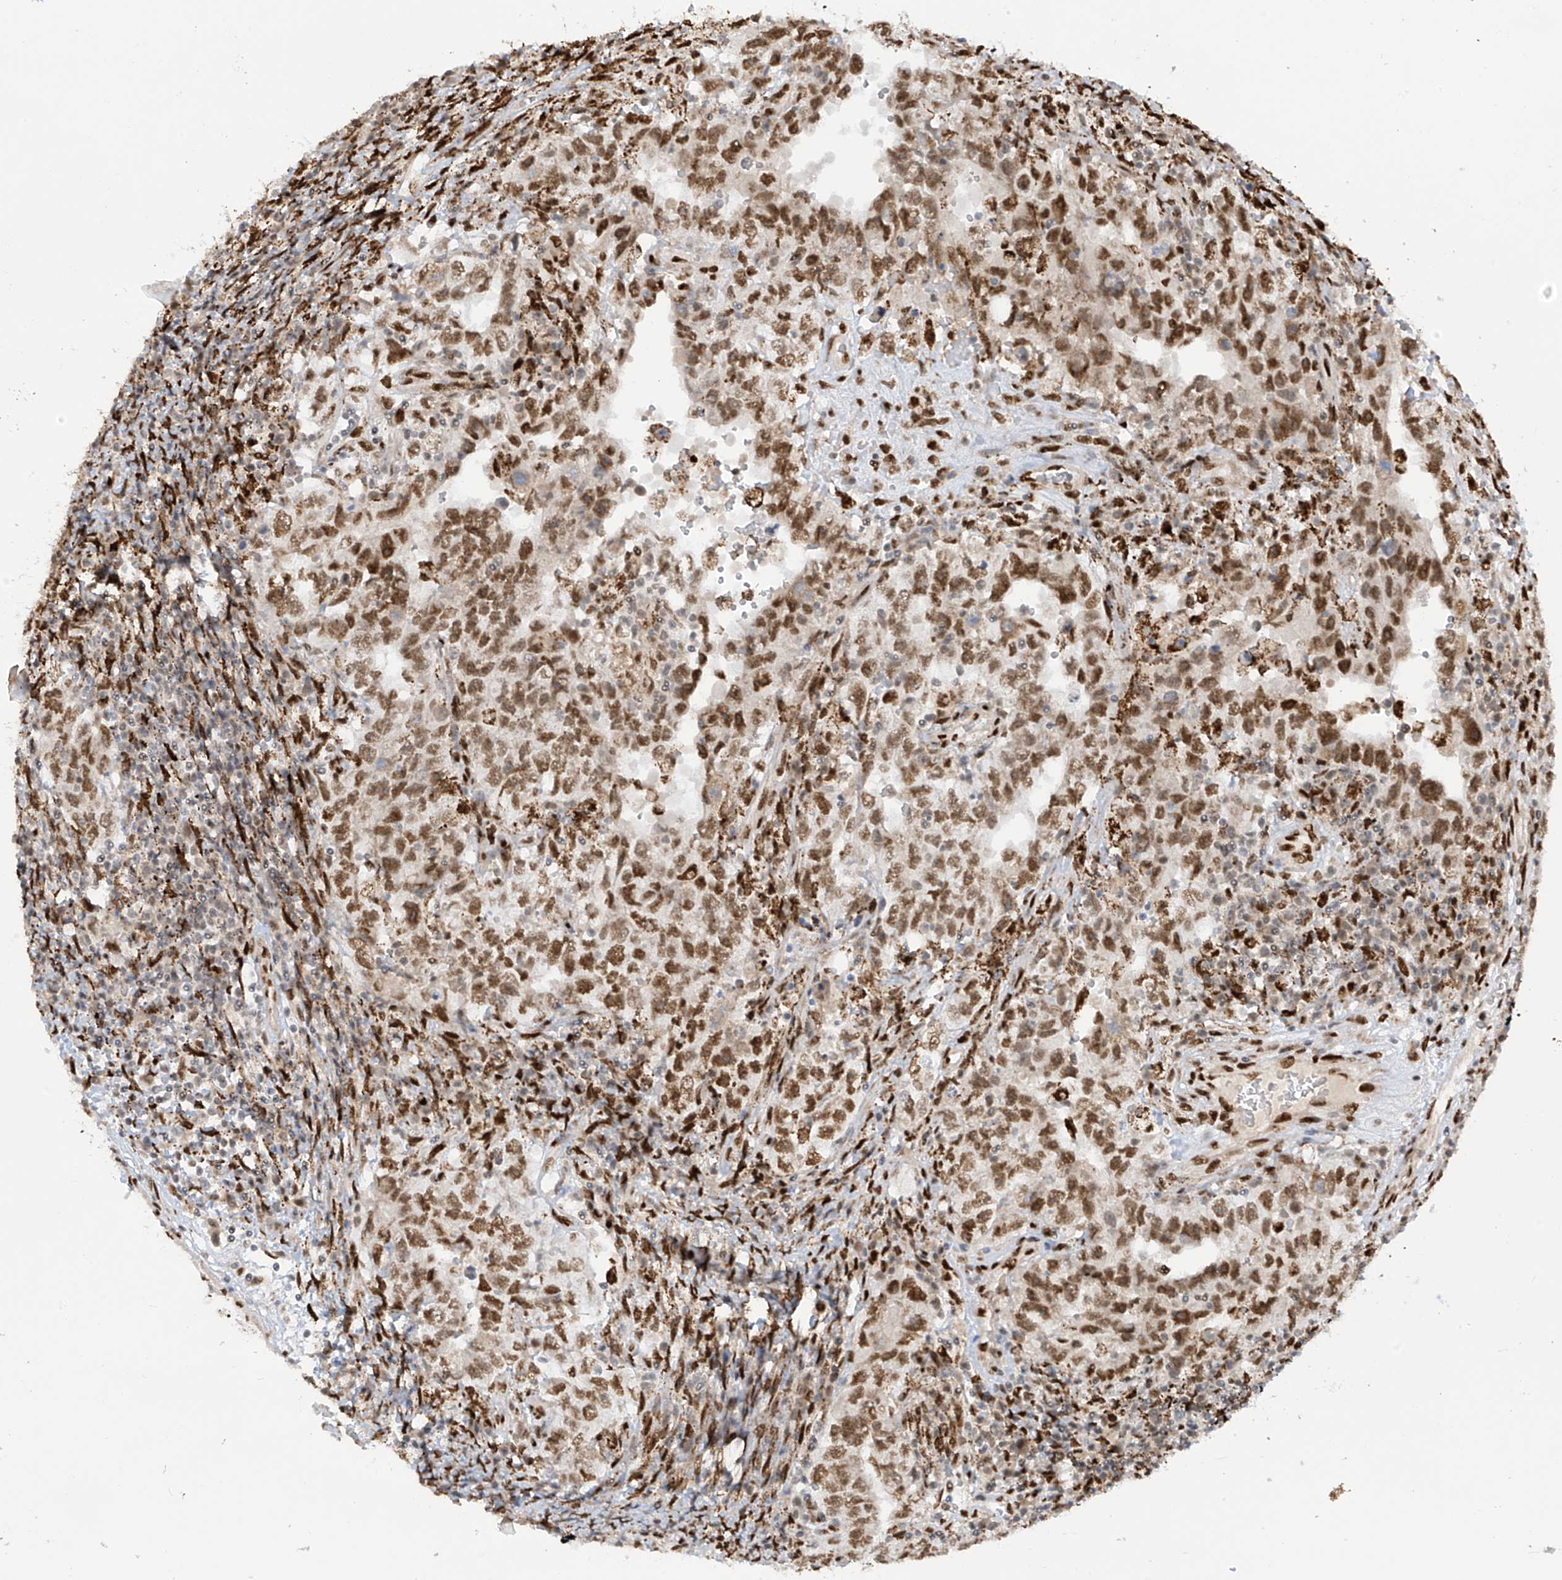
{"staining": {"intensity": "strong", "quantity": ">75%", "location": "nuclear"}, "tissue": "testis cancer", "cell_type": "Tumor cells", "image_type": "cancer", "snomed": [{"axis": "morphology", "description": "Carcinoma, Embryonal, NOS"}, {"axis": "topography", "description": "Testis"}], "caption": "Testis cancer (embryonal carcinoma) was stained to show a protein in brown. There is high levels of strong nuclear staining in approximately >75% of tumor cells.", "gene": "PM20D2", "patient": {"sex": "male", "age": 26}}